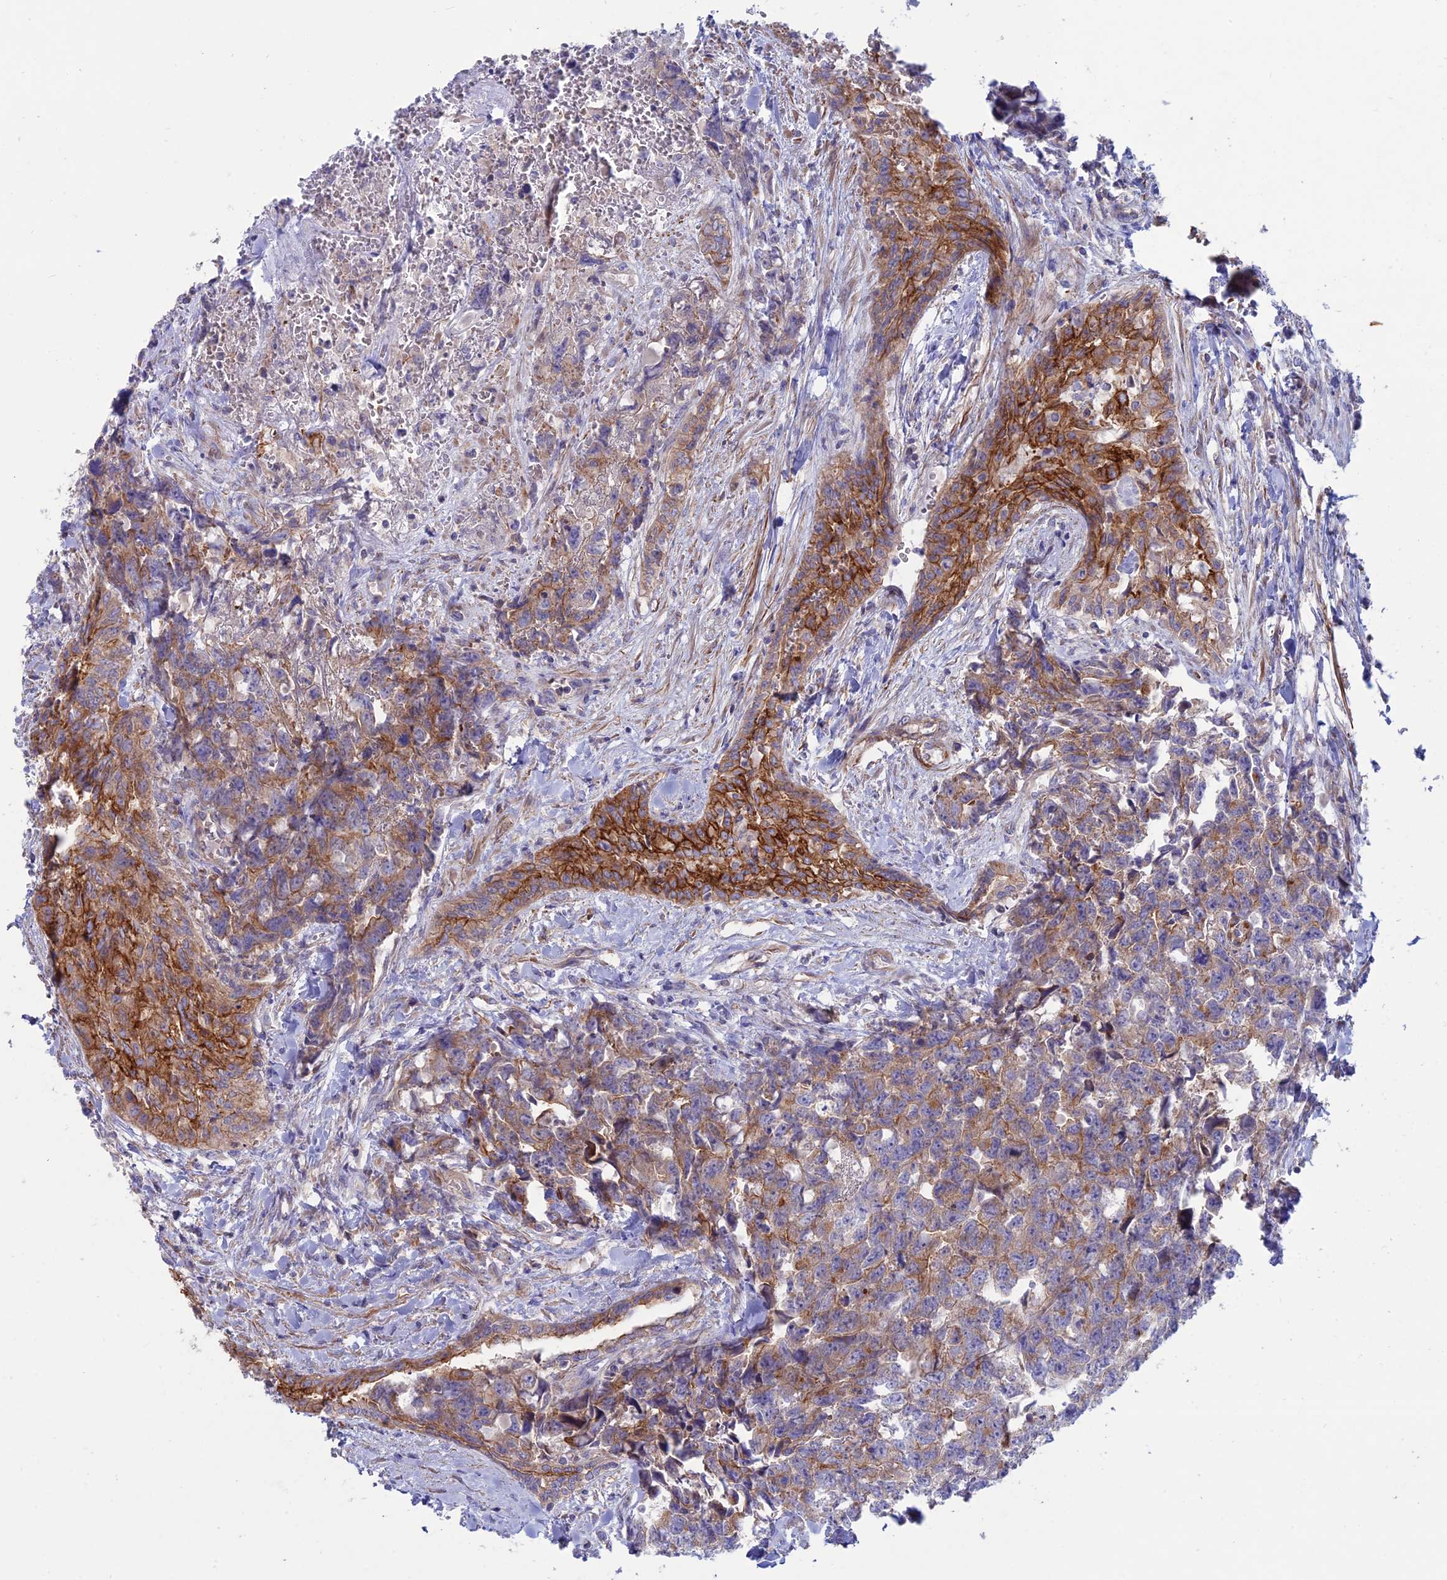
{"staining": {"intensity": "moderate", "quantity": "25%-75%", "location": "cytoplasmic/membranous"}, "tissue": "testis cancer", "cell_type": "Tumor cells", "image_type": "cancer", "snomed": [{"axis": "morphology", "description": "Carcinoma, Embryonal, NOS"}, {"axis": "topography", "description": "Testis"}], "caption": "Tumor cells reveal medium levels of moderate cytoplasmic/membranous positivity in approximately 25%-75% of cells in testis cancer. The protein of interest is stained brown, and the nuclei are stained in blue (DAB (3,3'-diaminobenzidine) IHC with brightfield microscopy, high magnification).", "gene": "MYO5B", "patient": {"sex": "male", "age": 31}}